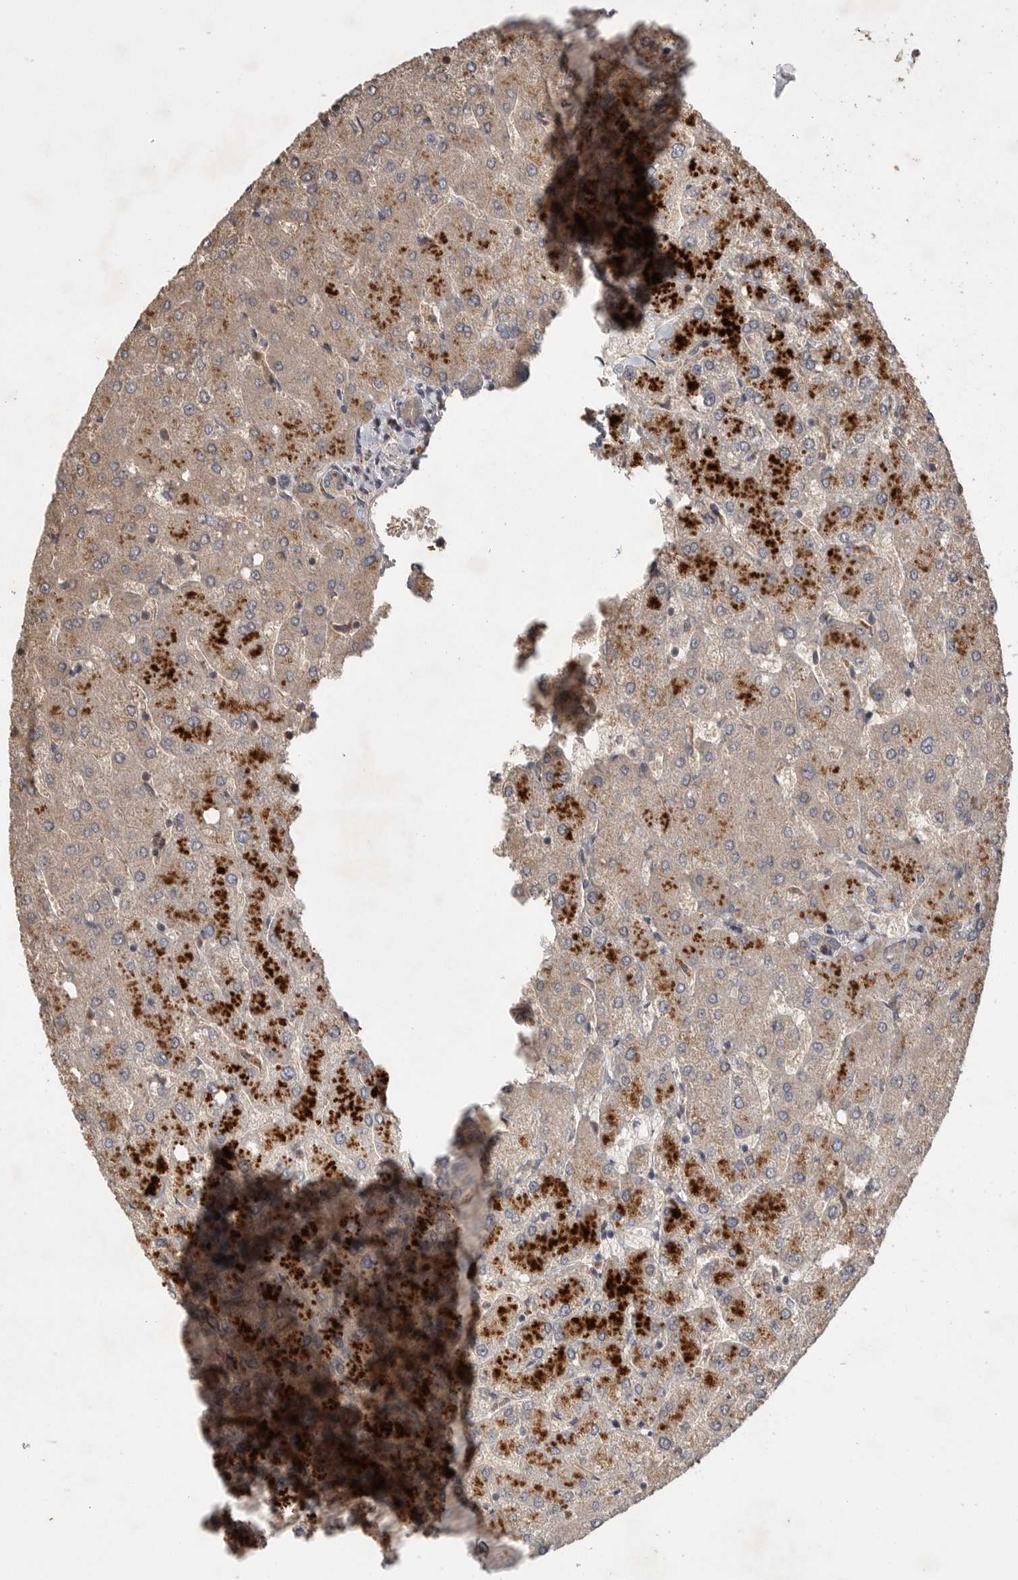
{"staining": {"intensity": "weak", "quantity": ">75%", "location": "cytoplasmic/membranous"}, "tissue": "liver", "cell_type": "Cholangiocytes", "image_type": "normal", "snomed": [{"axis": "morphology", "description": "Normal tissue, NOS"}, {"axis": "topography", "description": "Liver"}], "caption": "Immunohistochemistry (IHC) of benign liver shows low levels of weak cytoplasmic/membranous staining in about >75% of cholangiocytes. The staining is performed using DAB (3,3'-diaminobenzidine) brown chromogen to label protein expression. The nuclei are counter-stained blue using hematoxylin.", "gene": "VN1R4", "patient": {"sex": "female", "age": 54}}